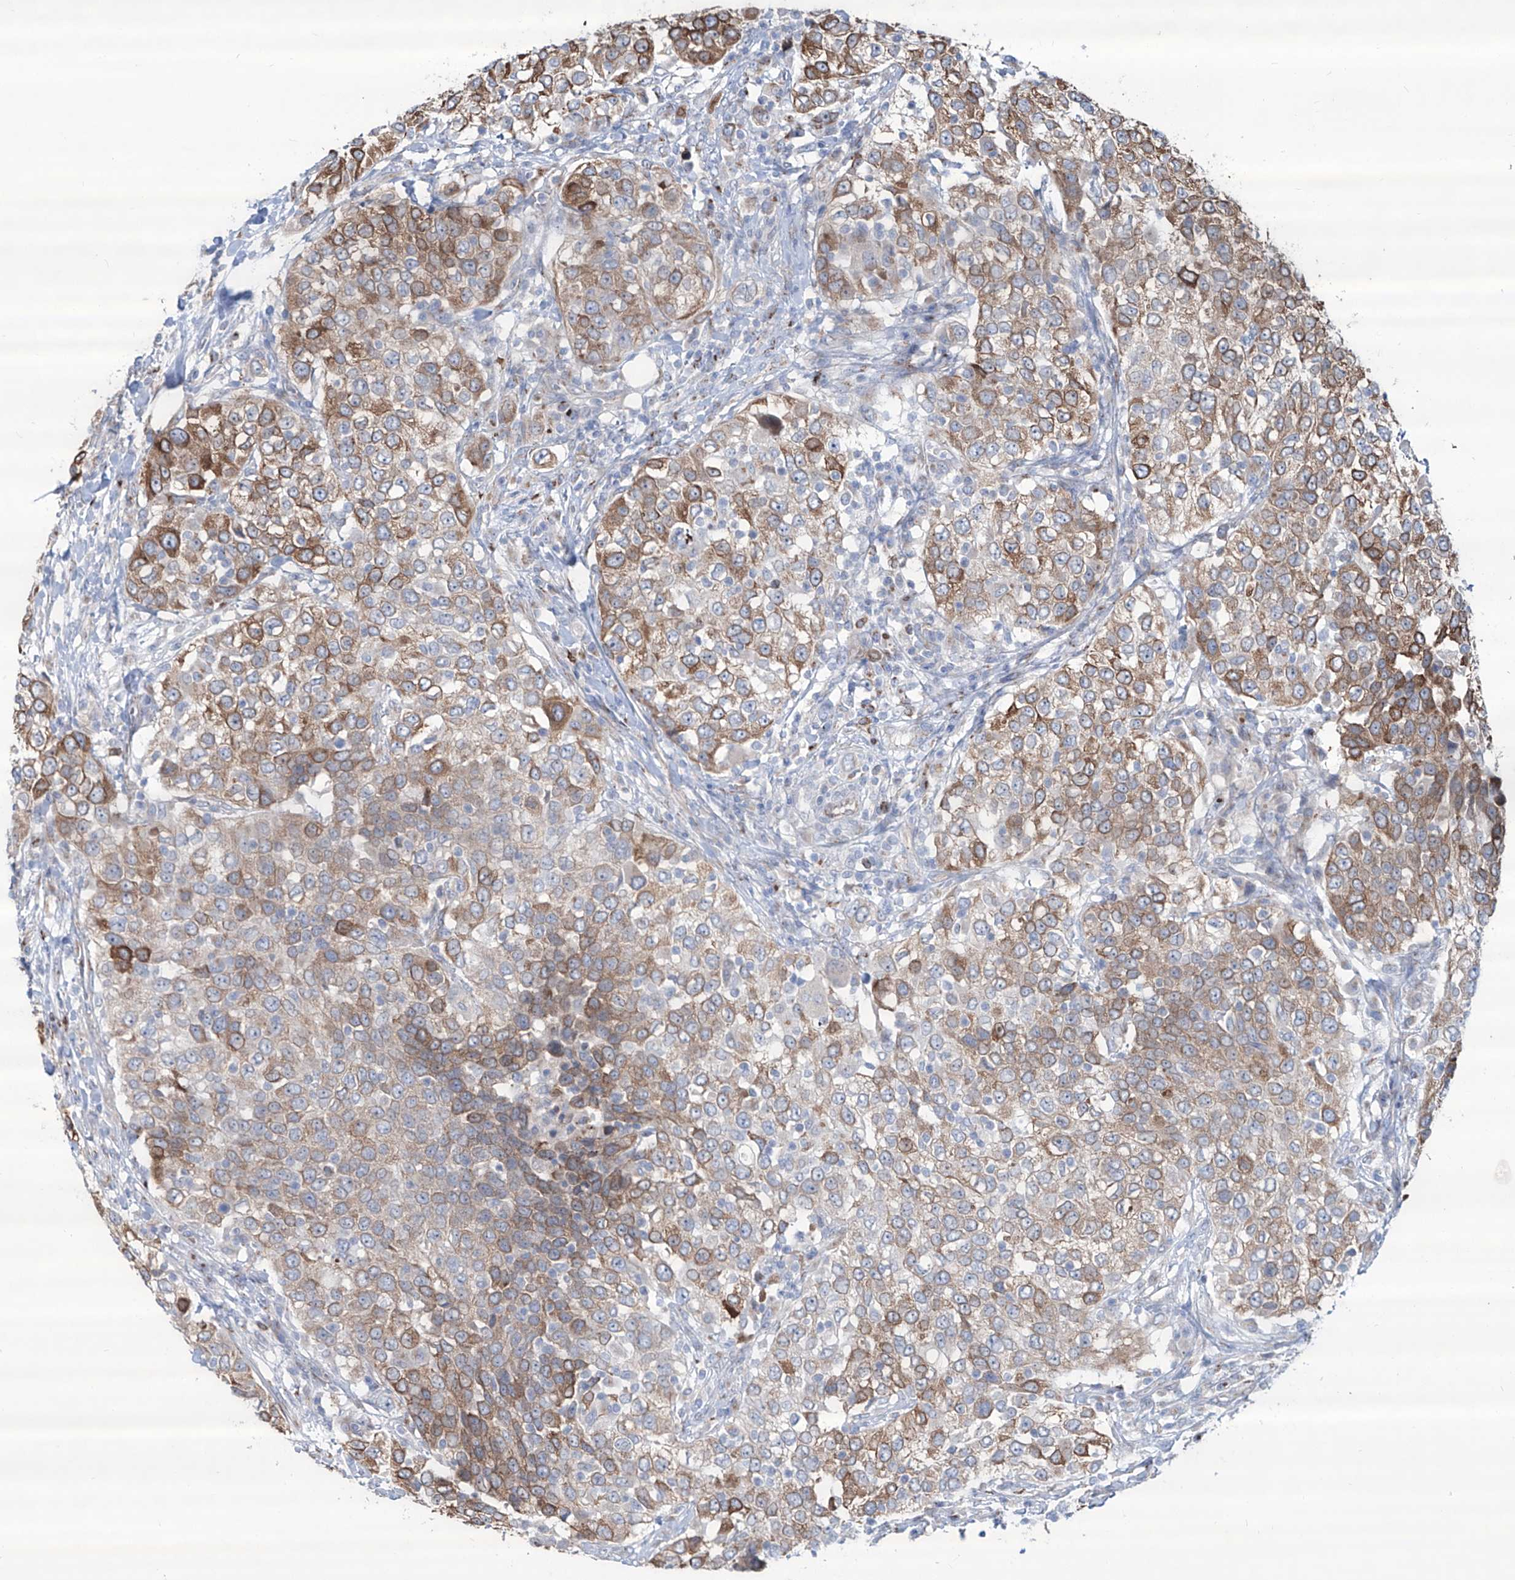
{"staining": {"intensity": "moderate", "quantity": "25%-75%", "location": "cytoplasmic/membranous"}, "tissue": "urothelial cancer", "cell_type": "Tumor cells", "image_type": "cancer", "snomed": [{"axis": "morphology", "description": "Urothelial carcinoma, High grade"}, {"axis": "topography", "description": "Urinary bladder"}], "caption": "Urothelial carcinoma (high-grade) stained with a brown dye reveals moderate cytoplasmic/membranous positive expression in approximately 25%-75% of tumor cells.", "gene": "CDH5", "patient": {"sex": "female", "age": 80}}